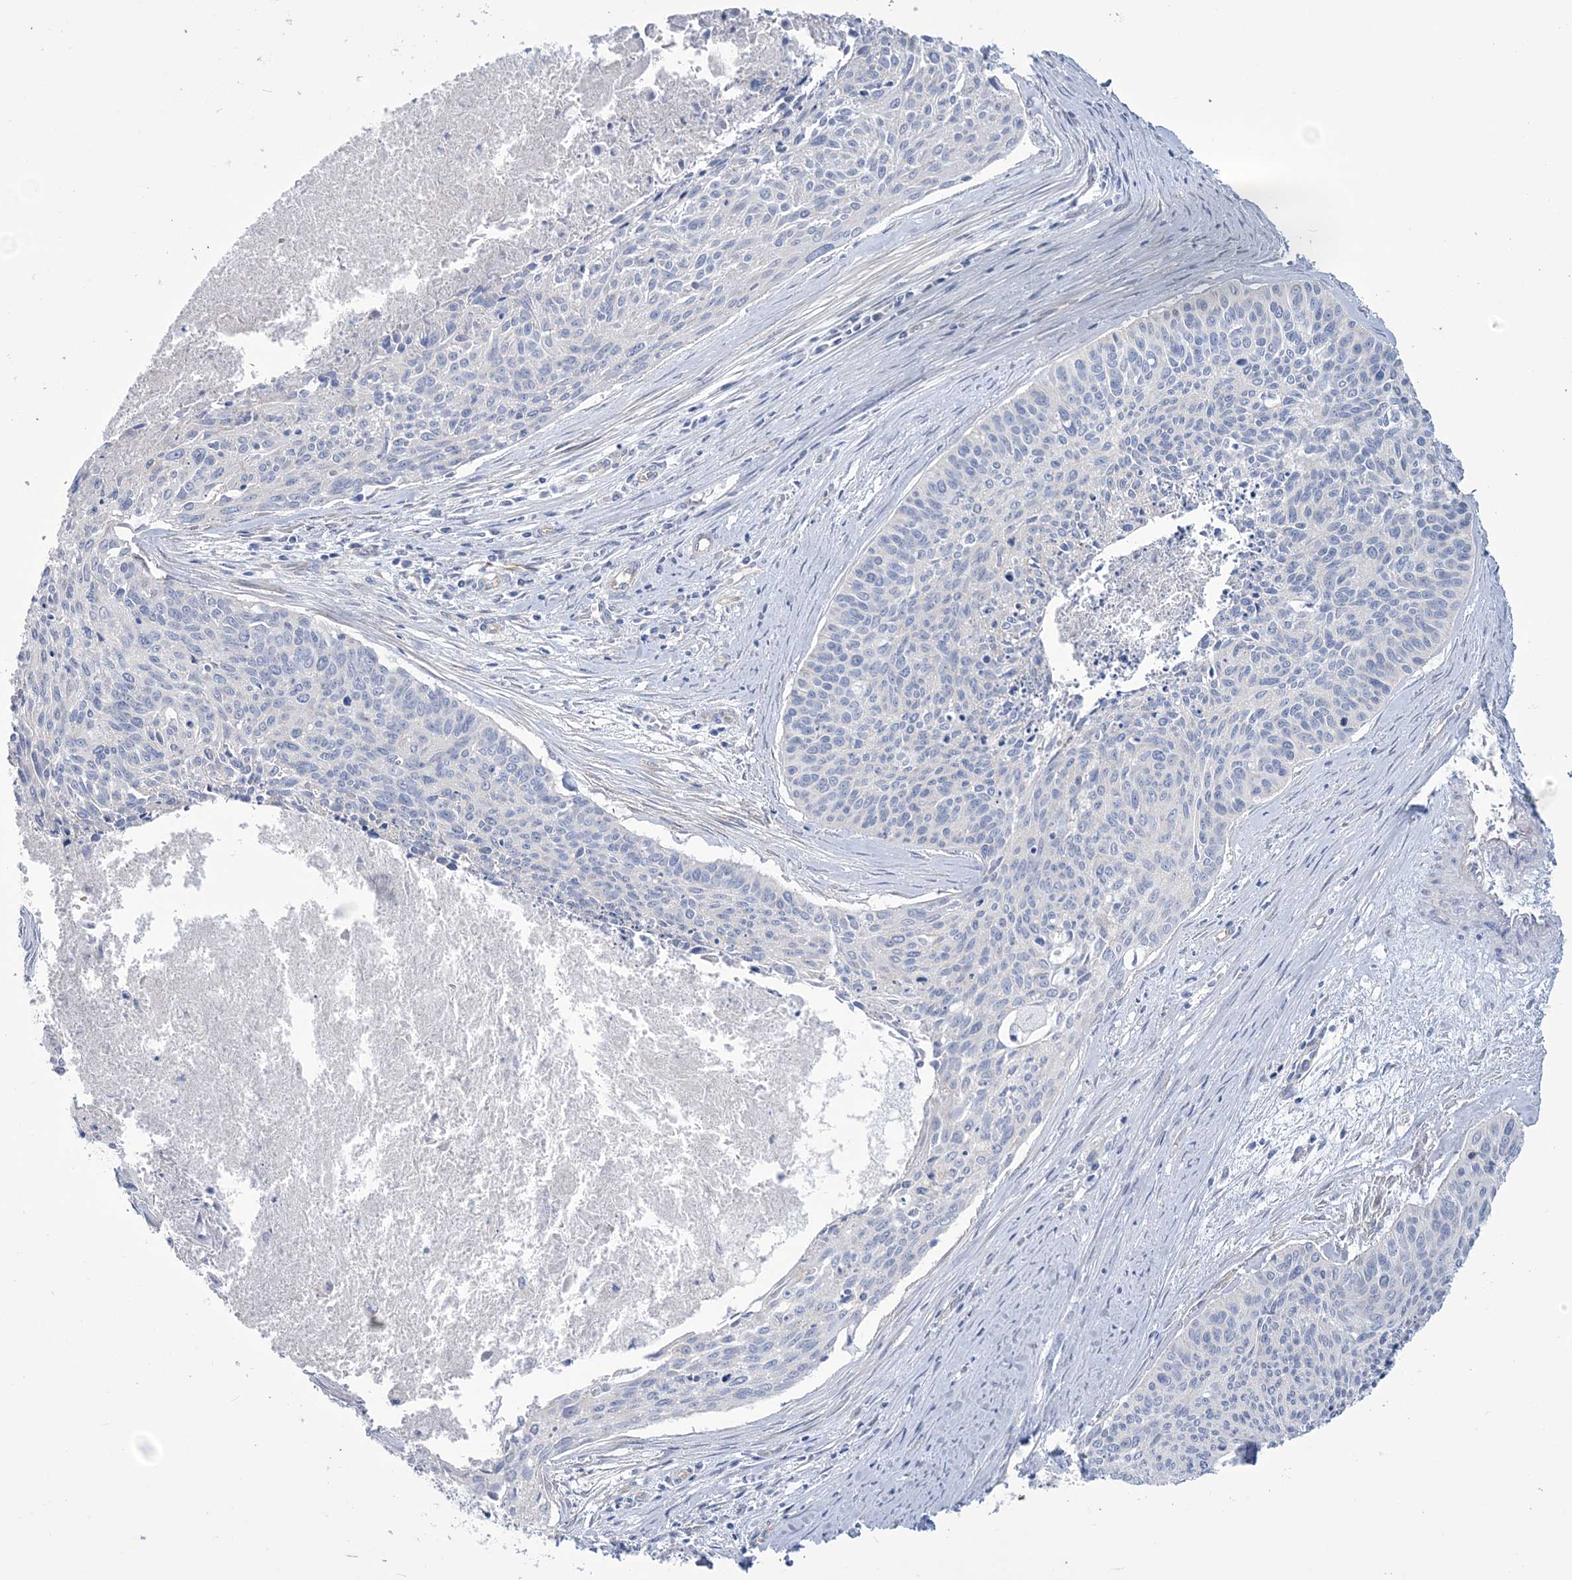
{"staining": {"intensity": "negative", "quantity": "none", "location": "none"}, "tissue": "cervical cancer", "cell_type": "Tumor cells", "image_type": "cancer", "snomed": [{"axis": "morphology", "description": "Squamous cell carcinoma, NOS"}, {"axis": "topography", "description": "Cervix"}], "caption": "Human cervical cancer stained for a protein using immunohistochemistry (IHC) reveals no positivity in tumor cells.", "gene": "RAB11FIP5", "patient": {"sex": "female", "age": 55}}